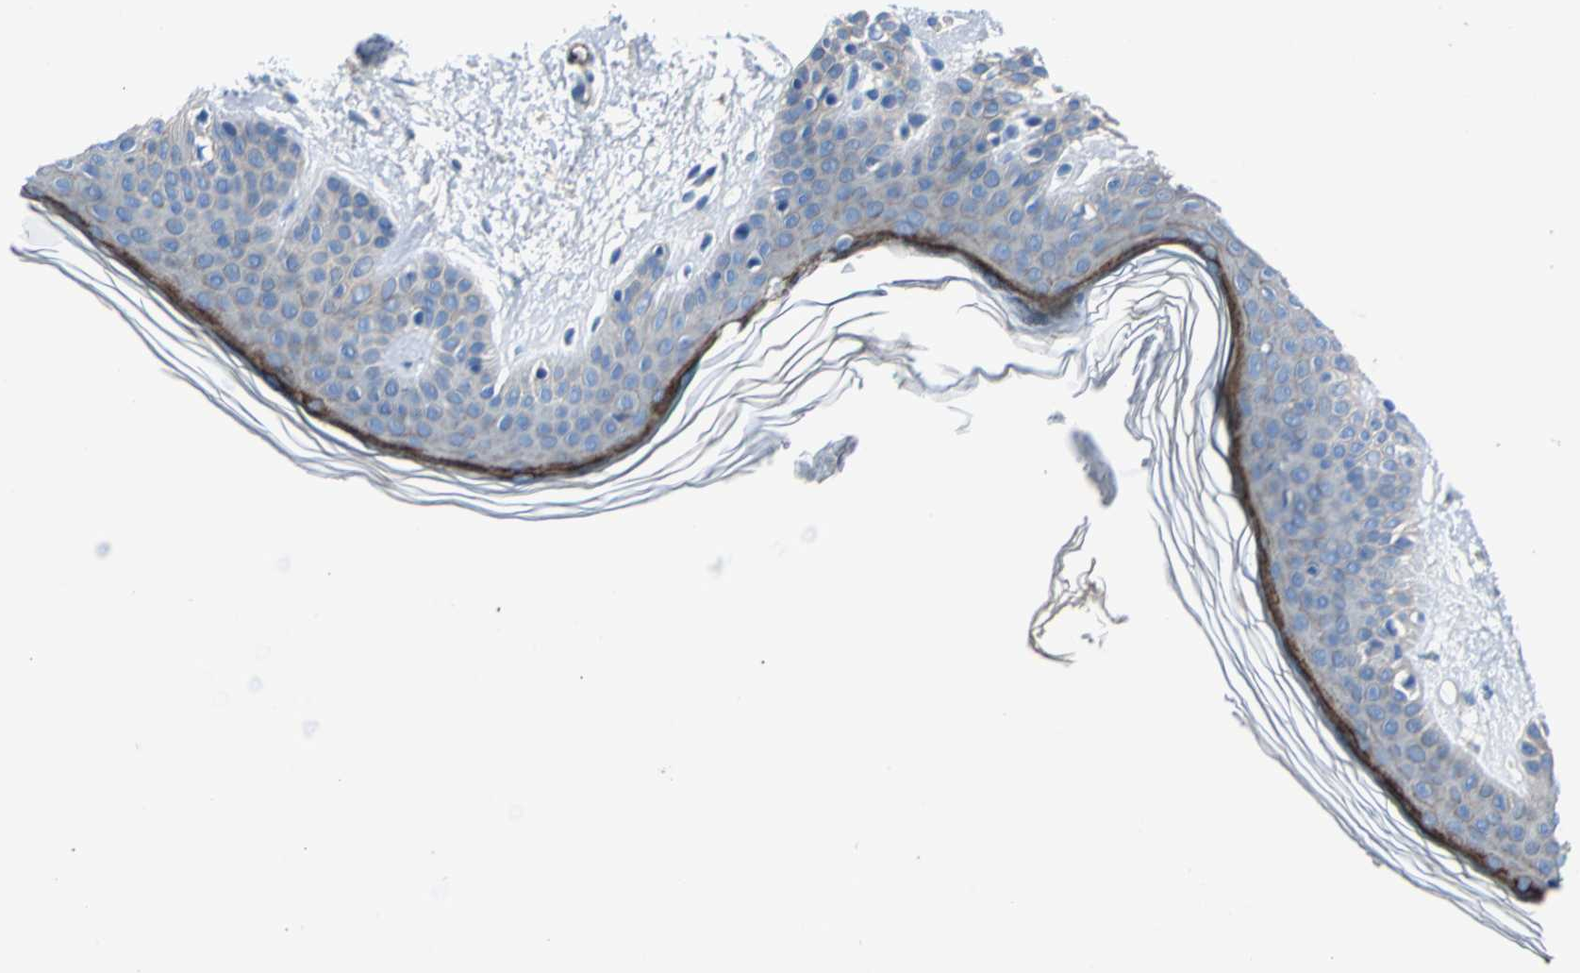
{"staining": {"intensity": "negative", "quantity": "none", "location": "none"}, "tissue": "skin", "cell_type": "Fibroblasts", "image_type": "normal", "snomed": [{"axis": "morphology", "description": "Normal tissue, NOS"}, {"axis": "topography", "description": "Skin"}], "caption": "High power microscopy histopathology image of an immunohistochemistry histopathology image of benign skin, revealing no significant positivity in fibroblasts.", "gene": "SELP", "patient": {"sex": "female", "age": 56}}